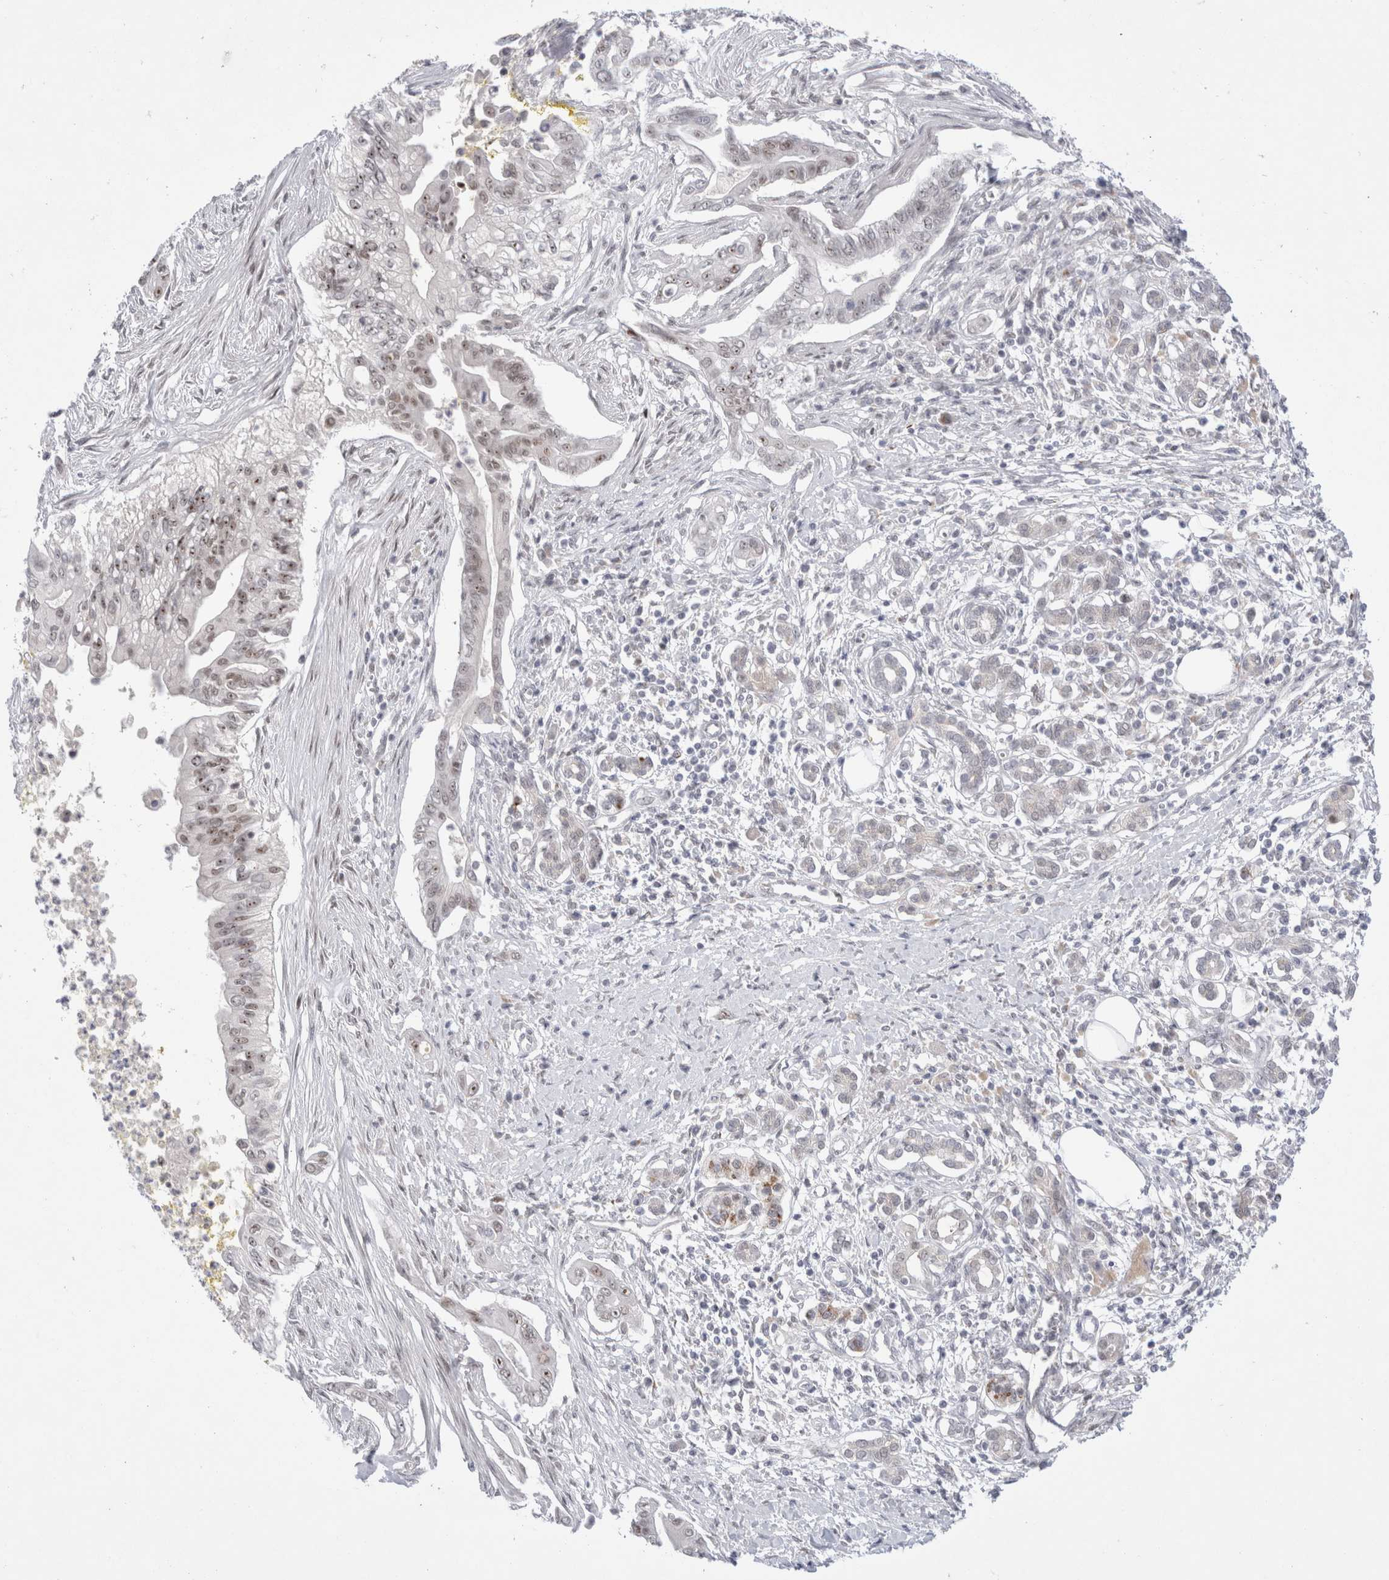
{"staining": {"intensity": "weak", "quantity": "25%-75%", "location": "nuclear"}, "tissue": "pancreatic cancer", "cell_type": "Tumor cells", "image_type": "cancer", "snomed": [{"axis": "morphology", "description": "Adenocarcinoma, NOS"}, {"axis": "topography", "description": "Pancreas"}], "caption": "Immunohistochemistry (DAB (3,3'-diaminobenzidine)) staining of pancreatic cancer displays weak nuclear protein staining in about 25%-75% of tumor cells. Nuclei are stained in blue.", "gene": "CERS5", "patient": {"sex": "male", "age": 58}}